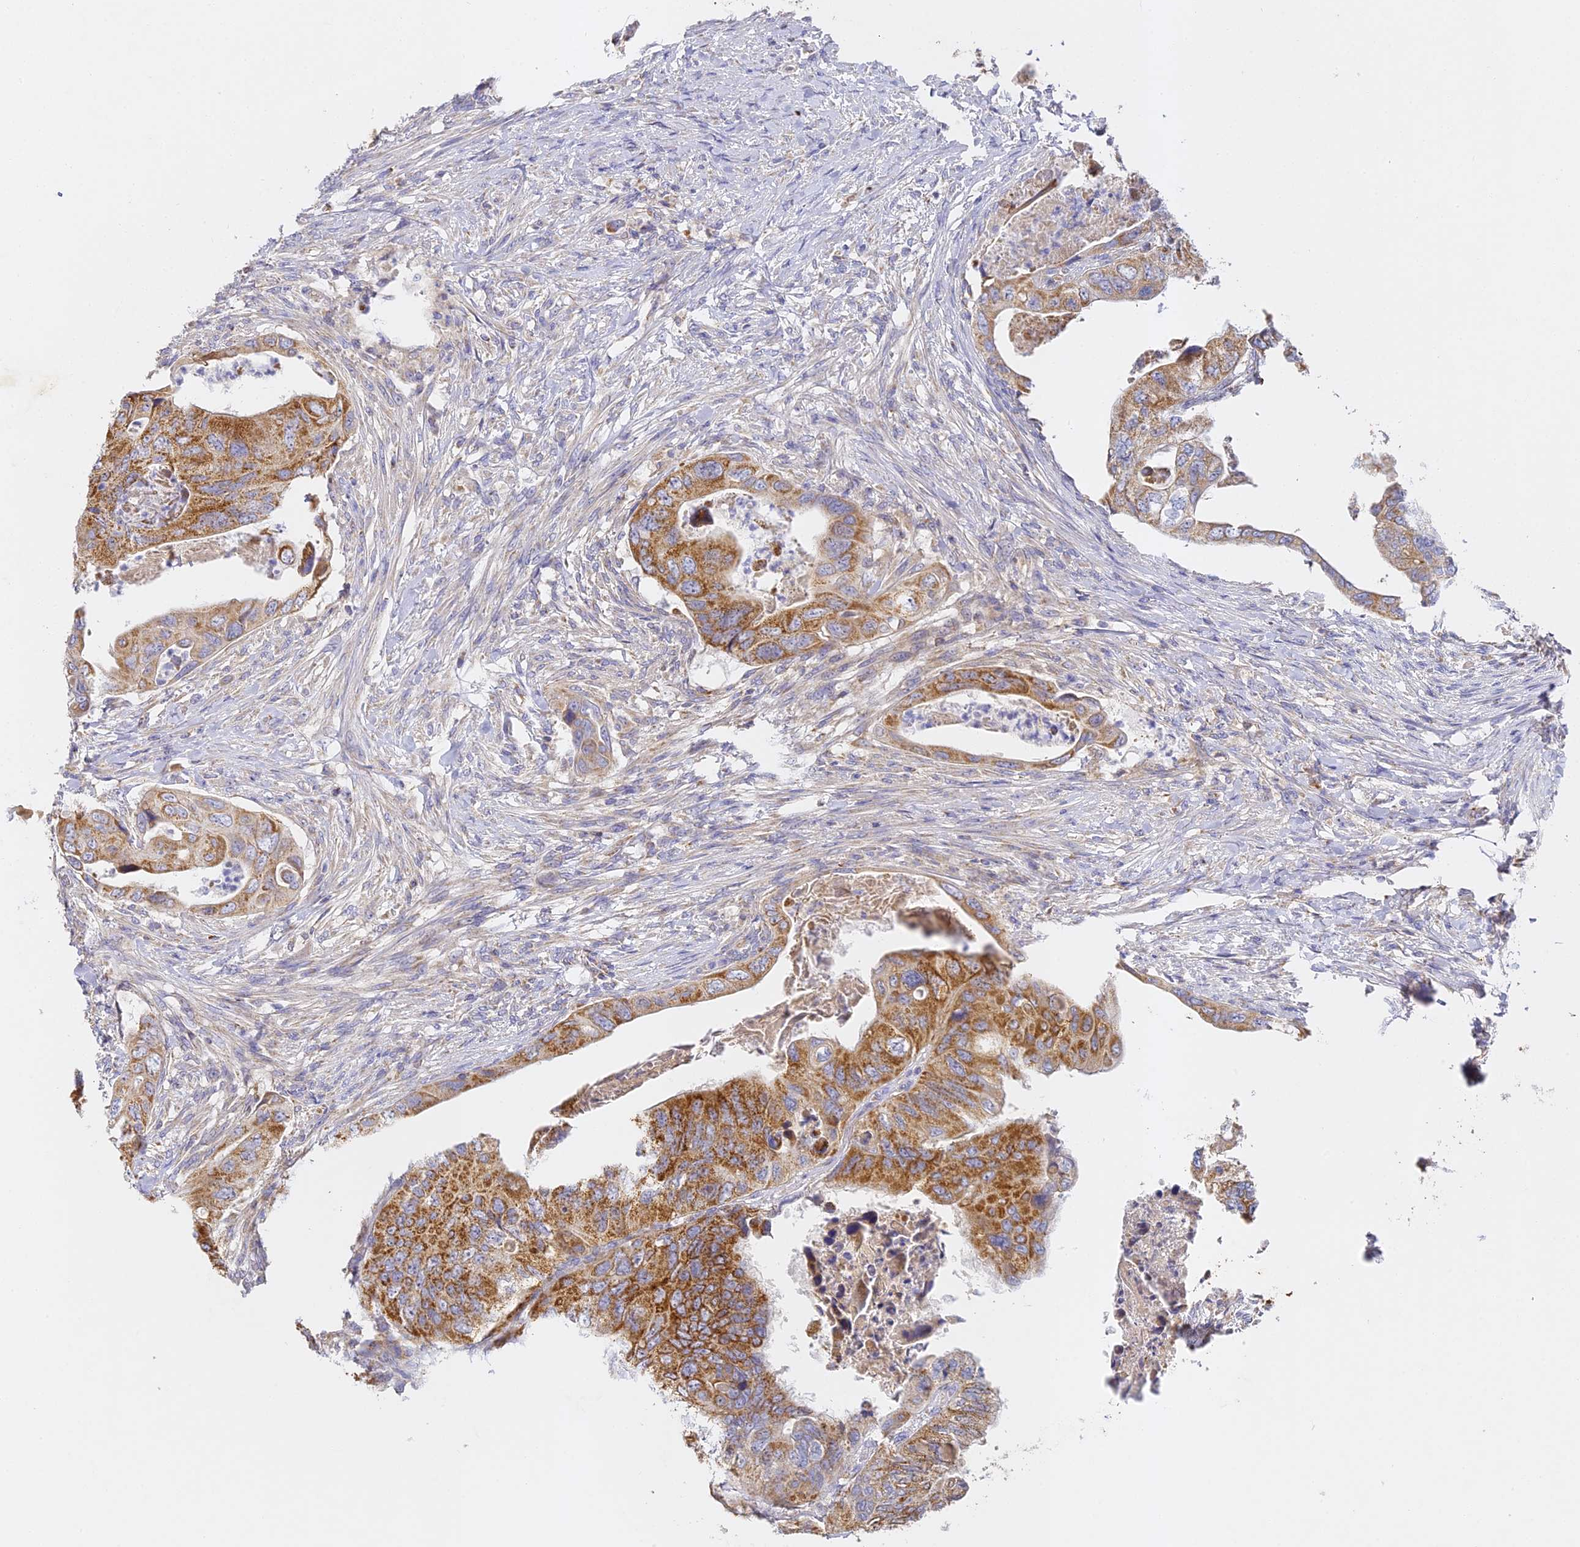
{"staining": {"intensity": "moderate", "quantity": ">75%", "location": "cytoplasmic/membranous"}, "tissue": "colorectal cancer", "cell_type": "Tumor cells", "image_type": "cancer", "snomed": [{"axis": "morphology", "description": "Adenocarcinoma, NOS"}, {"axis": "topography", "description": "Rectum"}], "caption": "Human colorectal adenocarcinoma stained with a brown dye exhibits moderate cytoplasmic/membranous positive expression in approximately >75% of tumor cells.", "gene": "DONSON", "patient": {"sex": "male", "age": 63}}